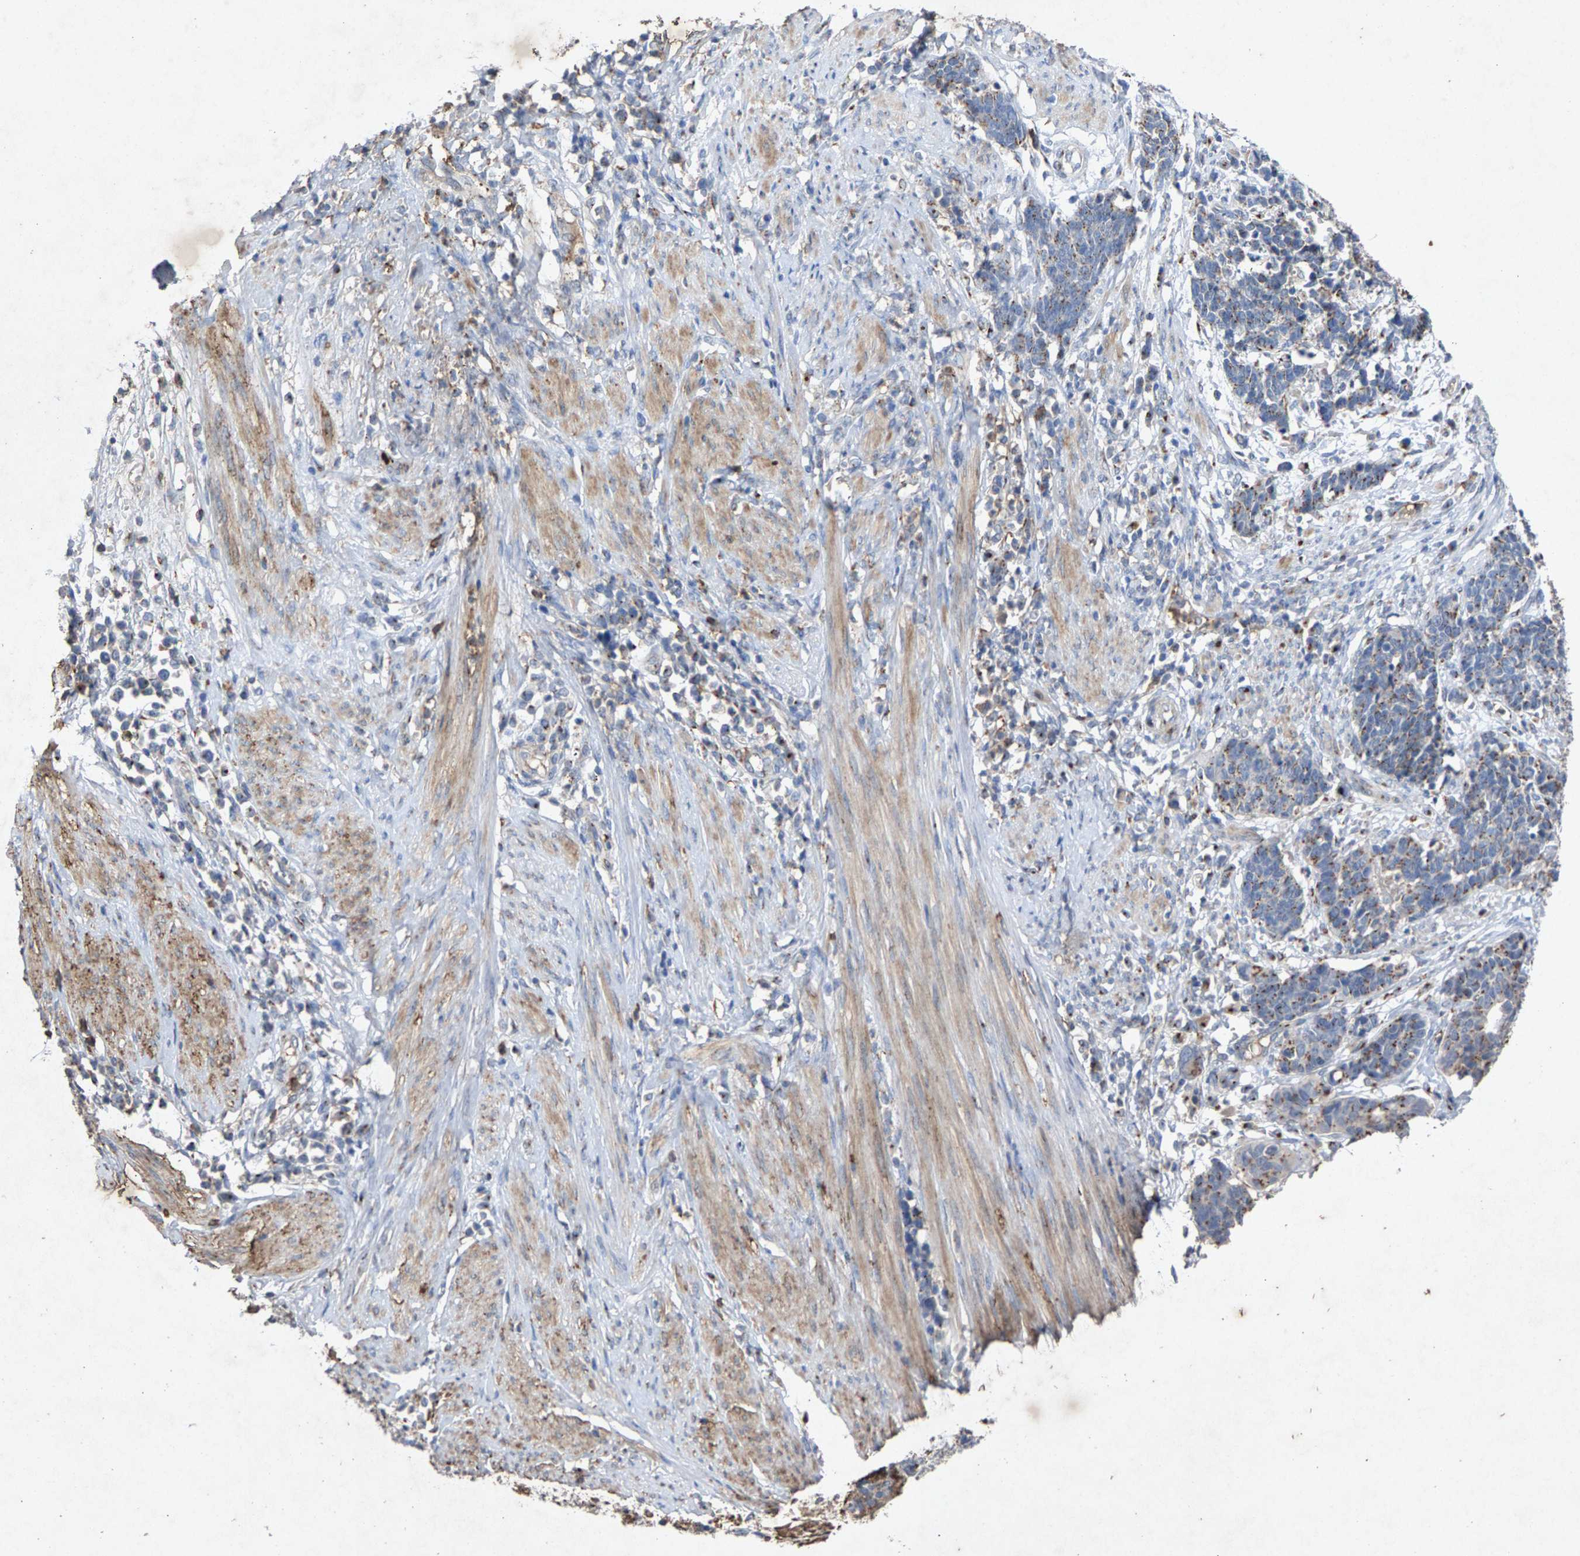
{"staining": {"intensity": "weak", "quantity": ">75%", "location": "cytoplasmic/membranous"}, "tissue": "cervical cancer", "cell_type": "Tumor cells", "image_type": "cancer", "snomed": [{"axis": "morphology", "description": "Squamous cell carcinoma, NOS"}, {"axis": "topography", "description": "Cervix"}], "caption": "Weak cytoplasmic/membranous positivity for a protein is appreciated in about >75% of tumor cells of cervical cancer using IHC.", "gene": "MAN2A1", "patient": {"sex": "female", "age": 35}}